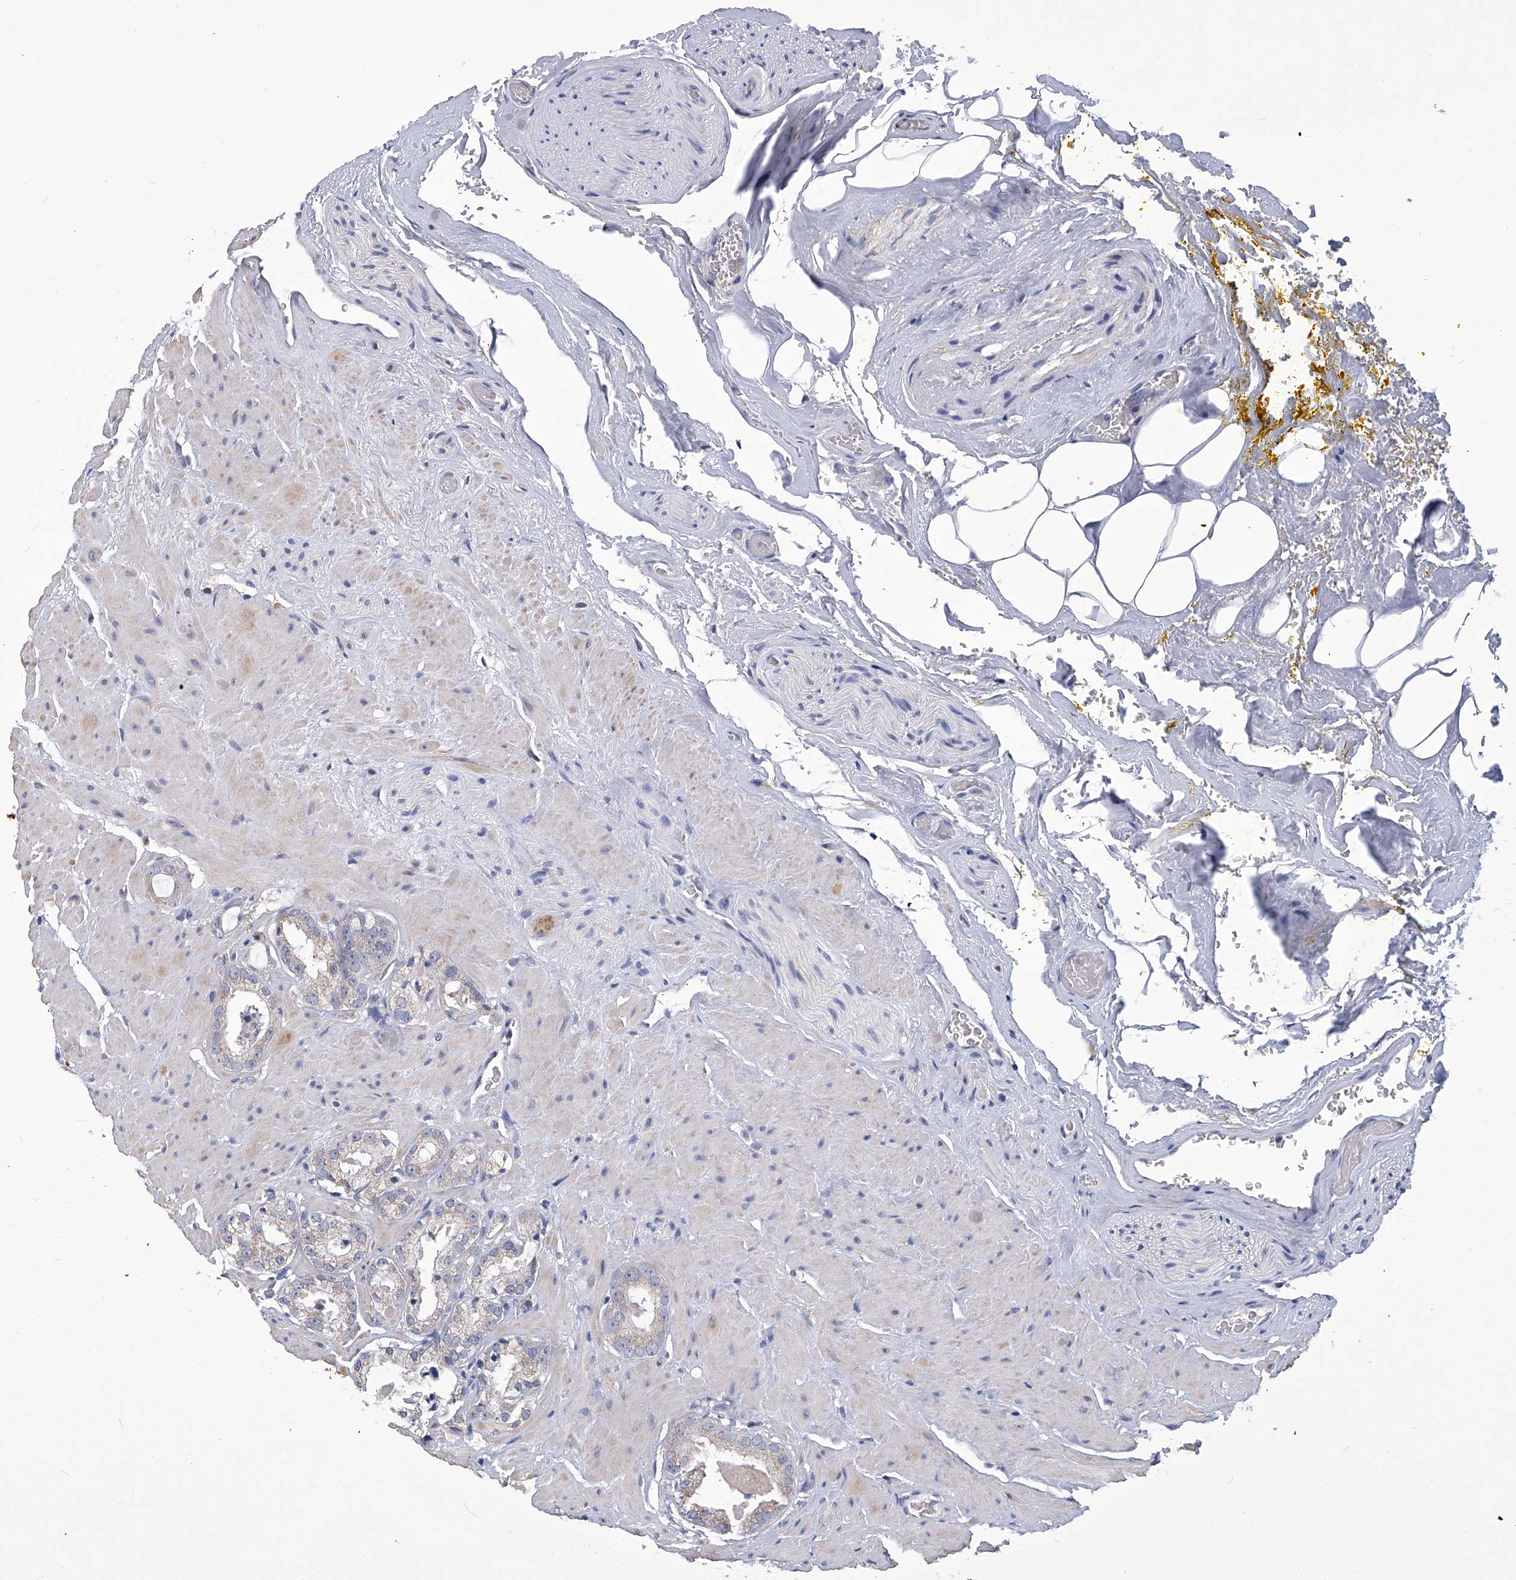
{"staining": {"intensity": "weak", "quantity": "<25%", "location": "cytoplasmic/membranous"}, "tissue": "prostate cancer", "cell_type": "Tumor cells", "image_type": "cancer", "snomed": [{"axis": "morphology", "description": "Adenocarcinoma, High grade"}, {"axis": "topography", "description": "Prostate"}], "caption": "This is an immunohistochemistry (IHC) histopathology image of human prostate cancer. There is no expression in tumor cells.", "gene": "OAT", "patient": {"sex": "male", "age": 64}}